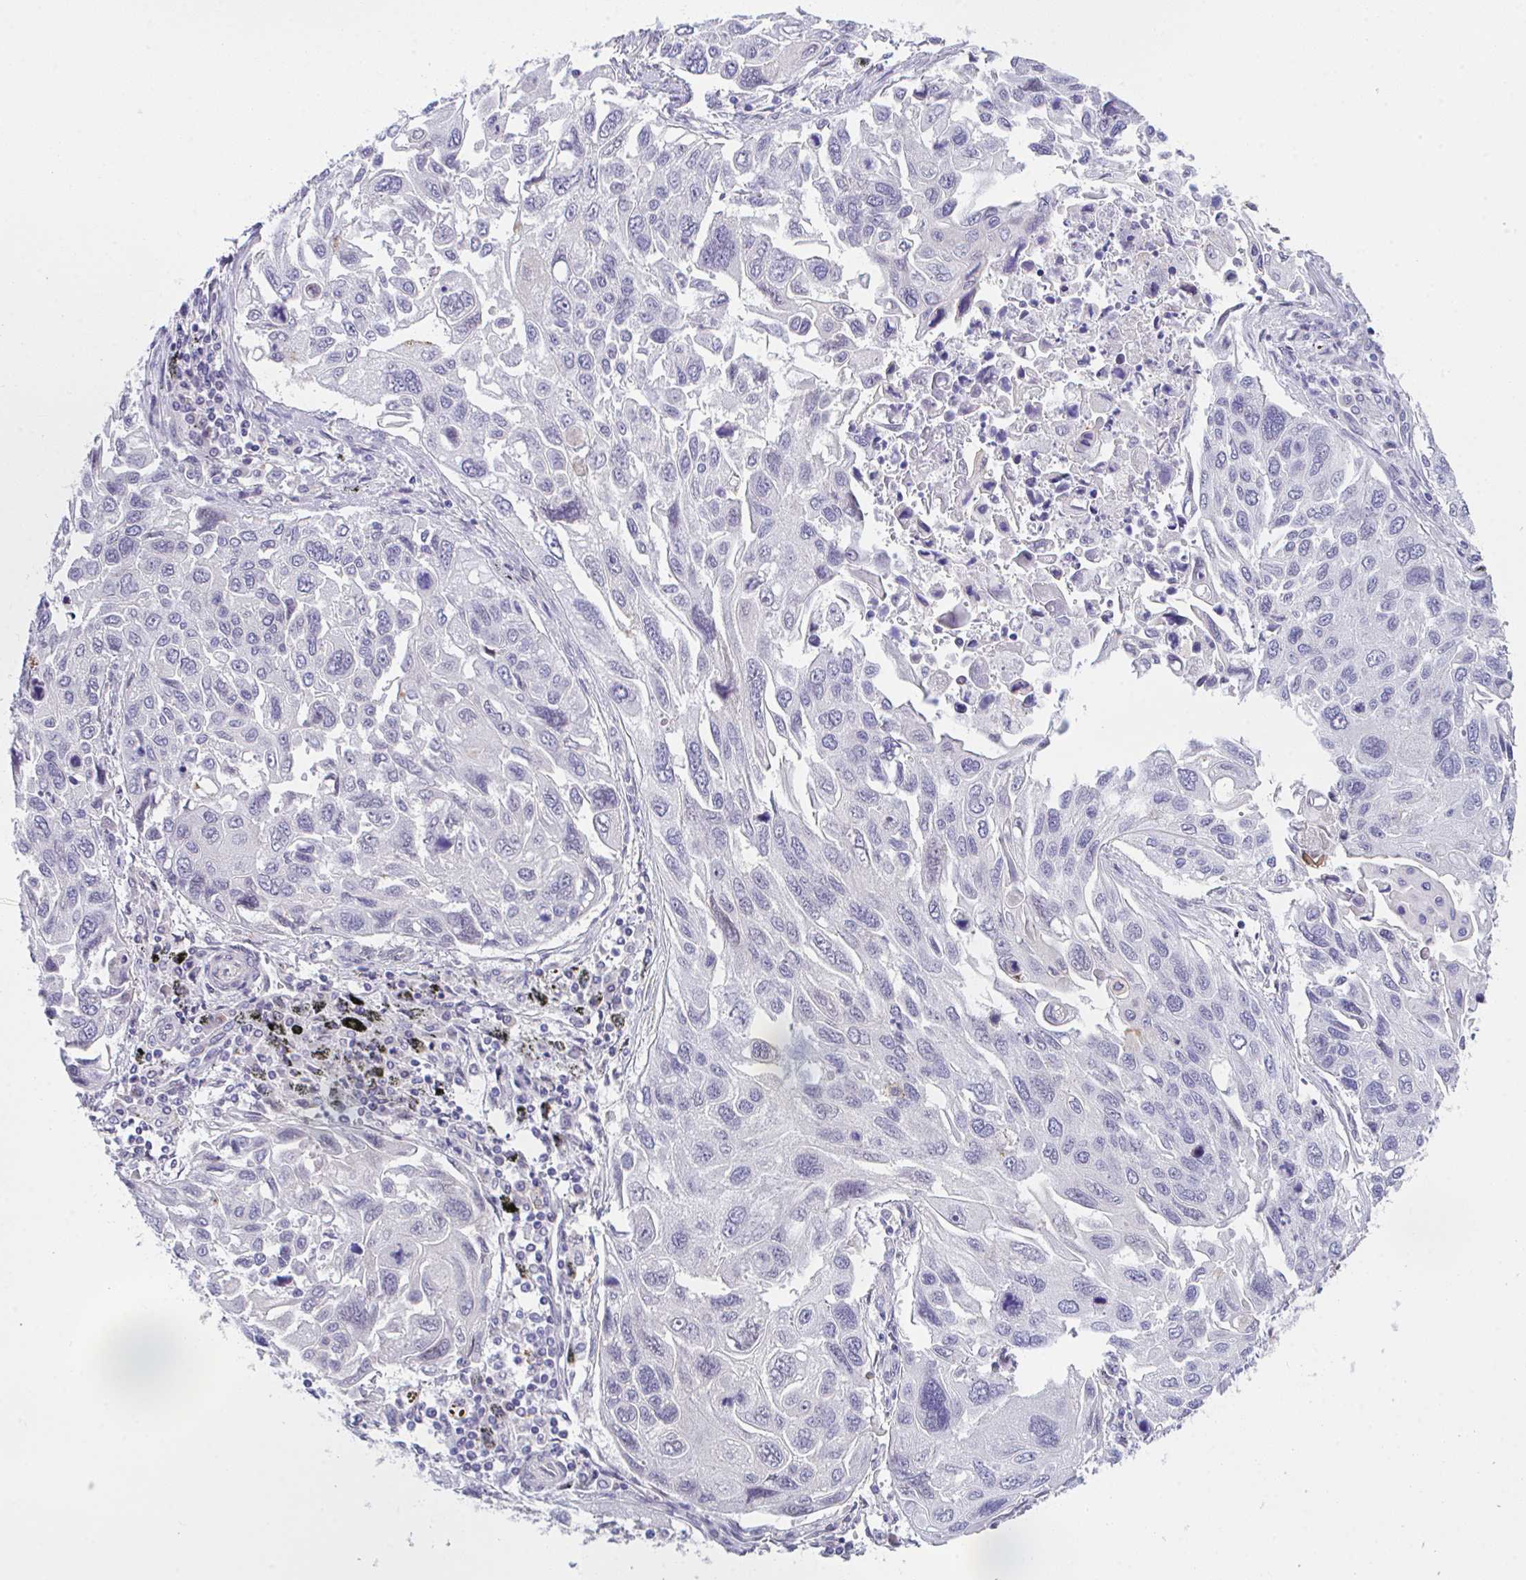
{"staining": {"intensity": "weak", "quantity": "<25%", "location": "cytoplasmic/membranous"}, "tissue": "lung cancer", "cell_type": "Tumor cells", "image_type": "cancer", "snomed": [{"axis": "morphology", "description": "Squamous cell carcinoma, NOS"}, {"axis": "topography", "description": "Lung"}], "caption": "Immunohistochemical staining of human lung cancer (squamous cell carcinoma) exhibits no significant staining in tumor cells. (Brightfield microscopy of DAB (3,3'-diaminobenzidine) IHC at high magnification).", "gene": "ZBED3", "patient": {"sex": "male", "age": 62}}